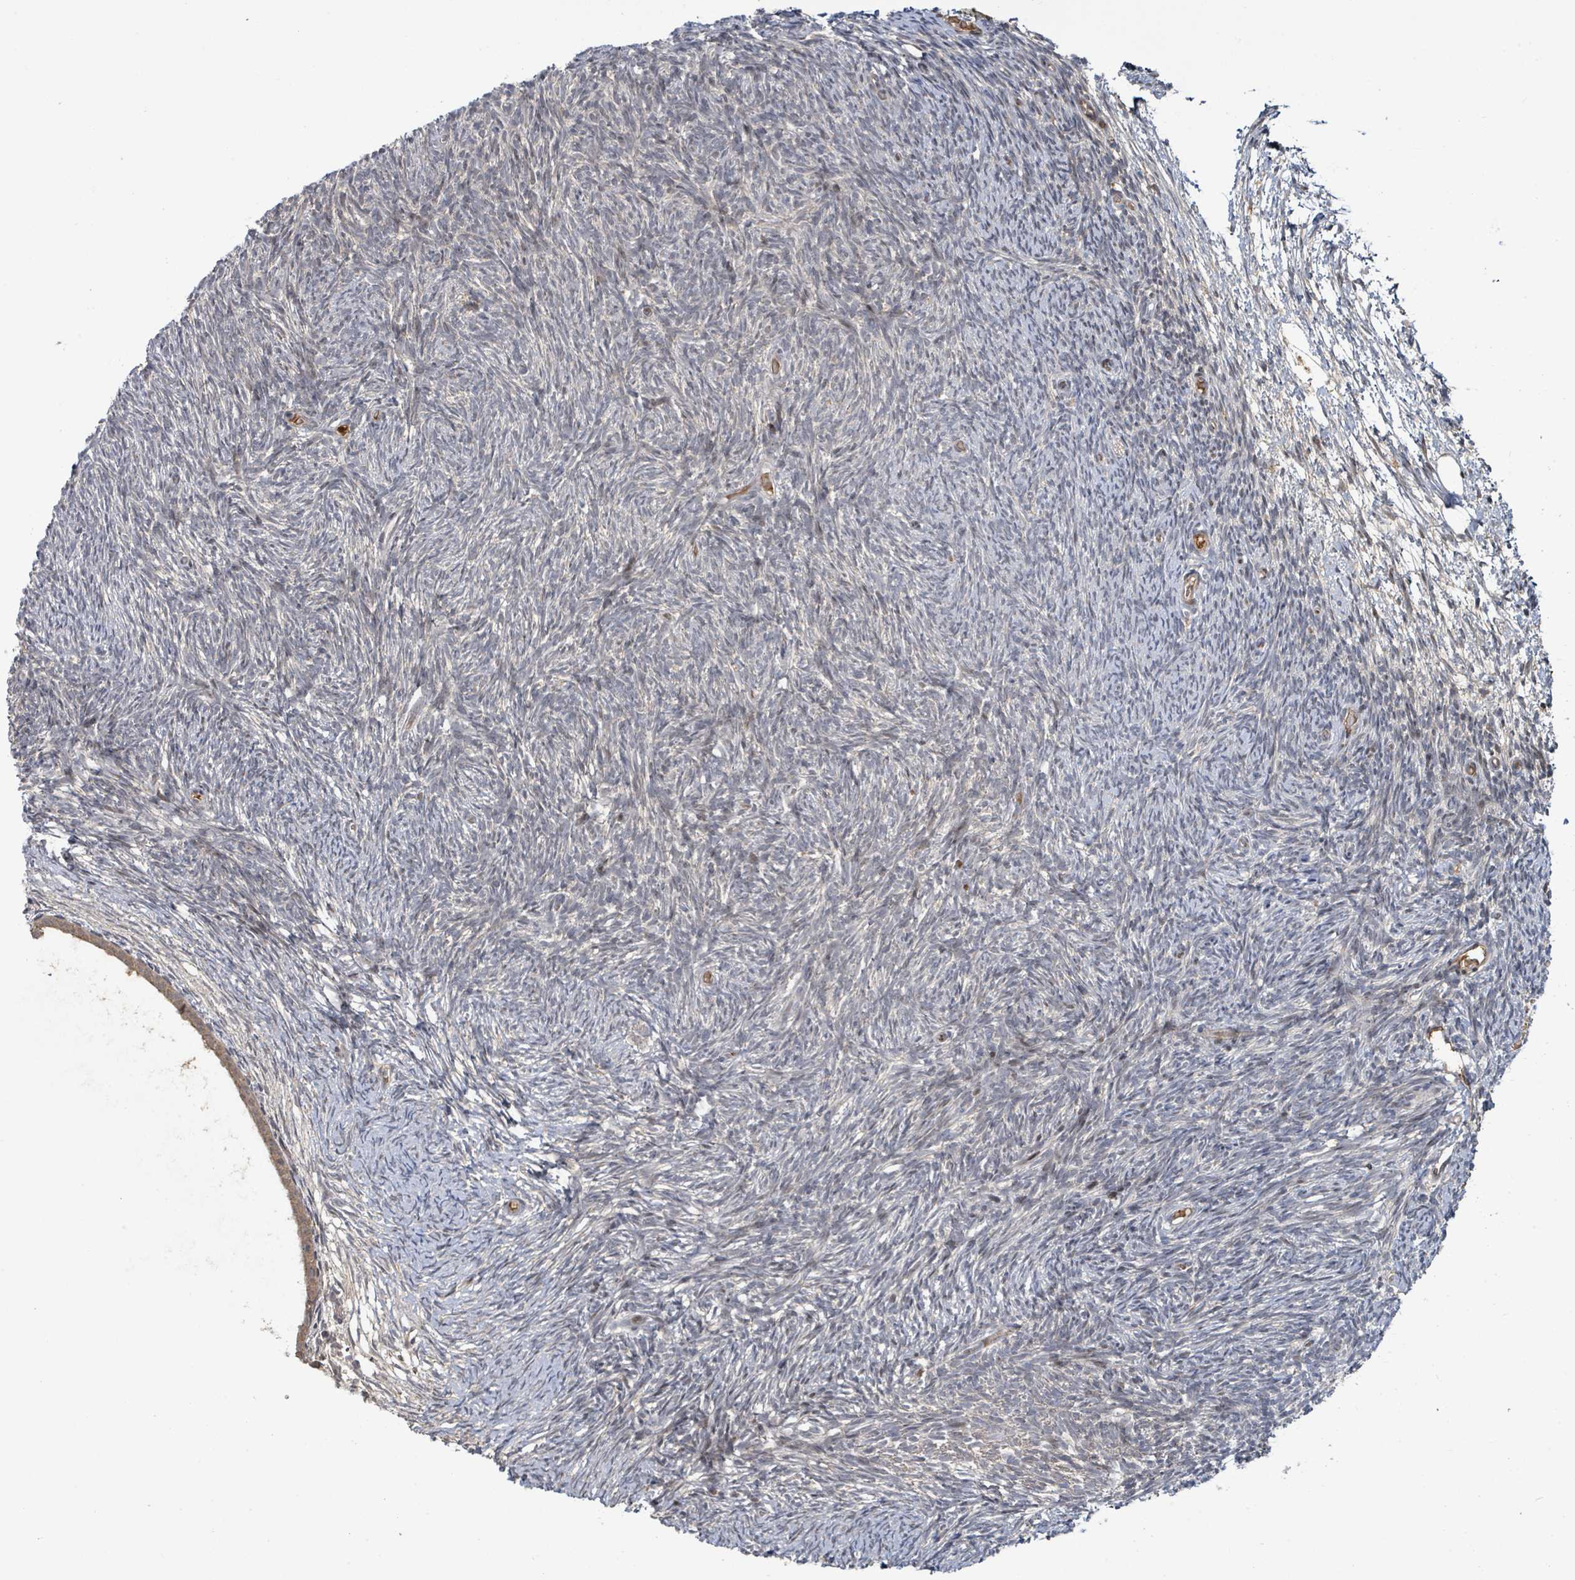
{"staining": {"intensity": "weak", "quantity": "<25%", "location": "cytoplasmic/membranous,nuclear"}, "tissue": "ovary", "cell_type": "Ovarian stroma cells", "image_type": "normal", "snomed": [{"axis": "morphology", "description": "Normal tissue, NOS"}, {"axis": "topography", "description": "Ovary"}], "caption": "Image shows no protein expression in ovarian stroma cells of unremarkable ovary.", "gene": "ITGA11", "patient": {"sex": "female", "age": 39}}